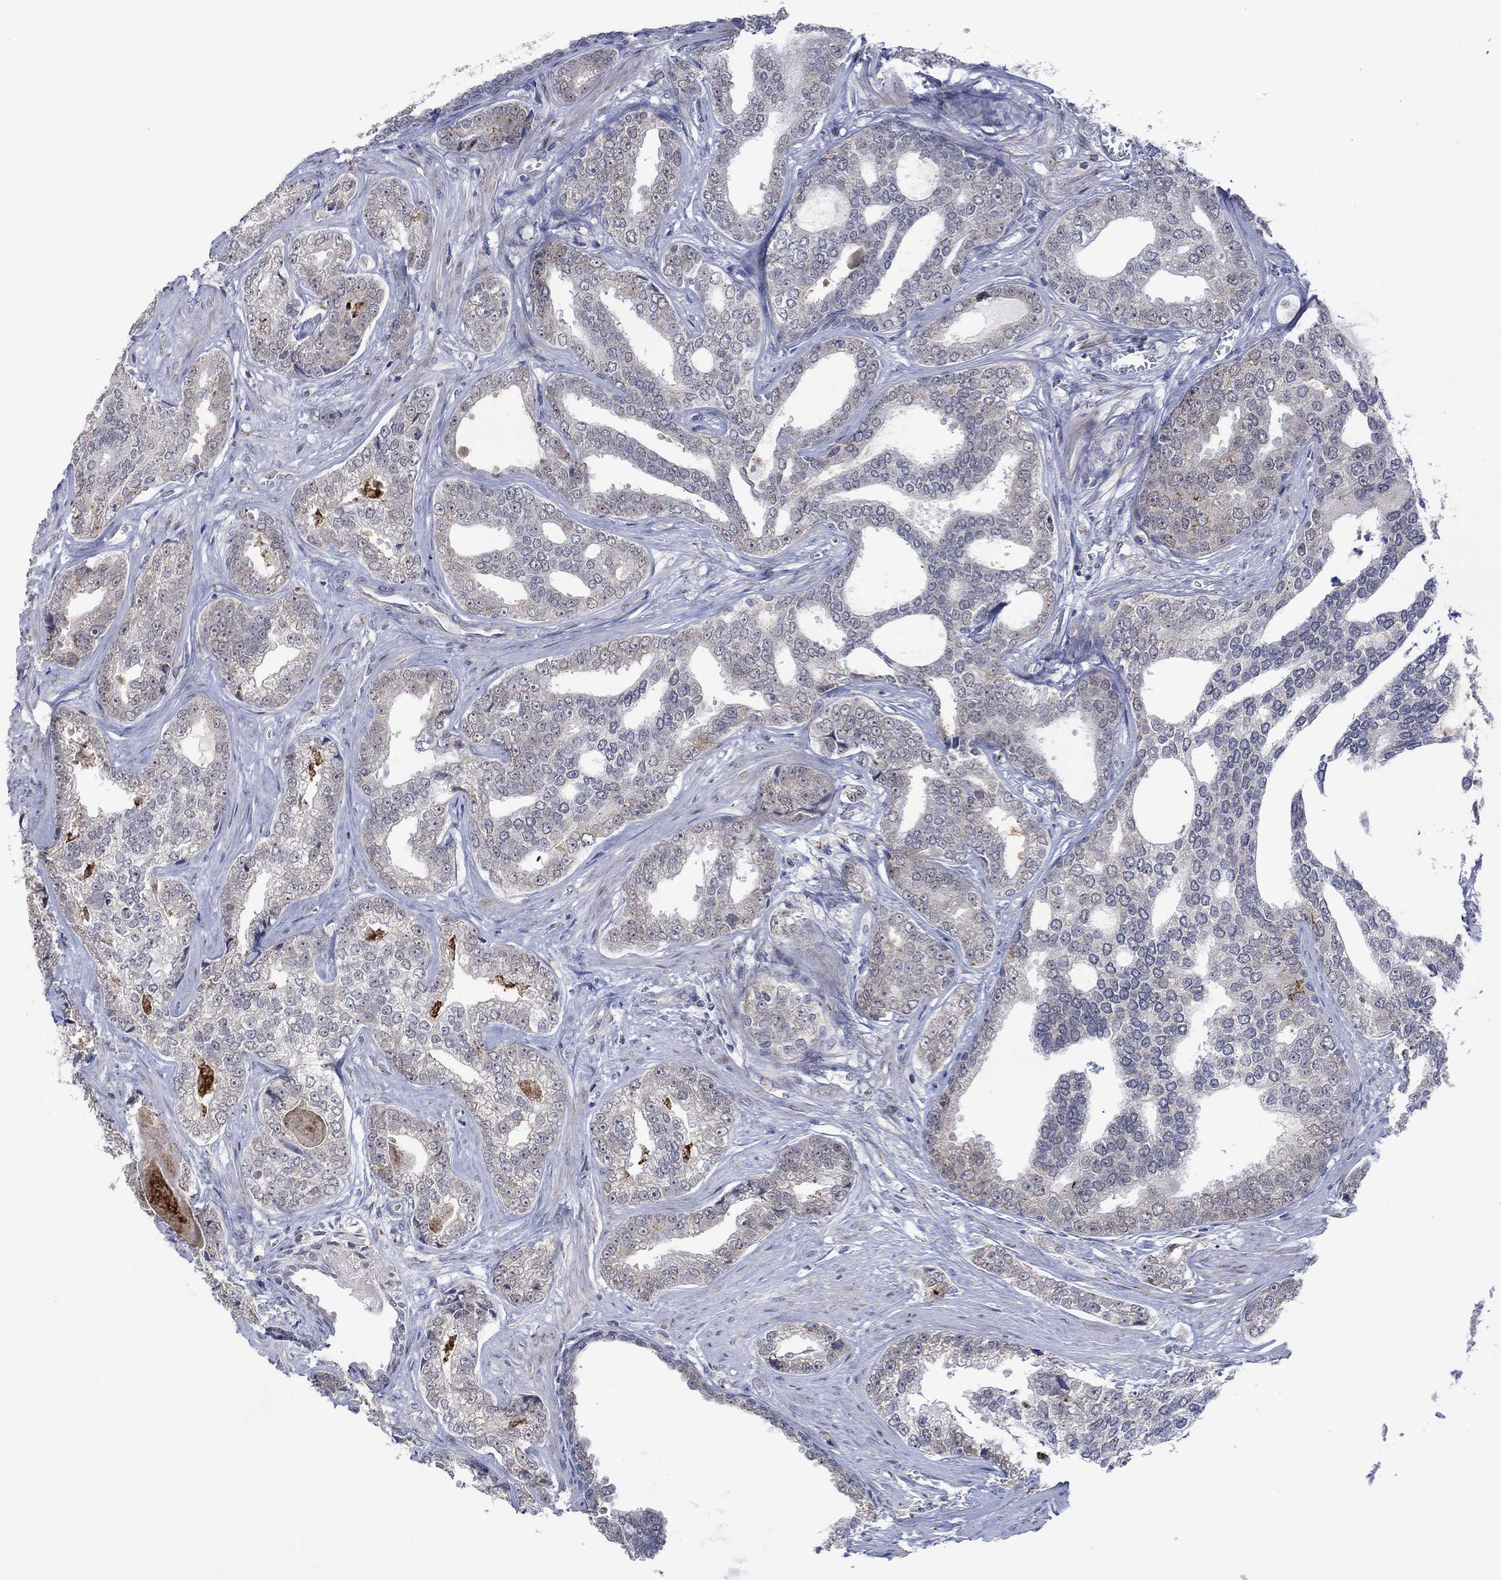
{"staining": {"intensity": "negative", "quantity": "none", "location": "none"}, "tissue": "prostate cancer", "cell_type": "Tumor cells", "image_type": "cancer", "snomed": [{"axis": "morphology", "description": "Adenocarcinoma, NOS"}, {"axis": "topography", "description": "Prostate"}], "caption": "Tumor cells are negative for protein expression in human prostate cancer (adenocarcinoma). Nuclei are stained in blue.", "gene": "SLC48A1", "patient": {"sex": "male", "age": 67}}